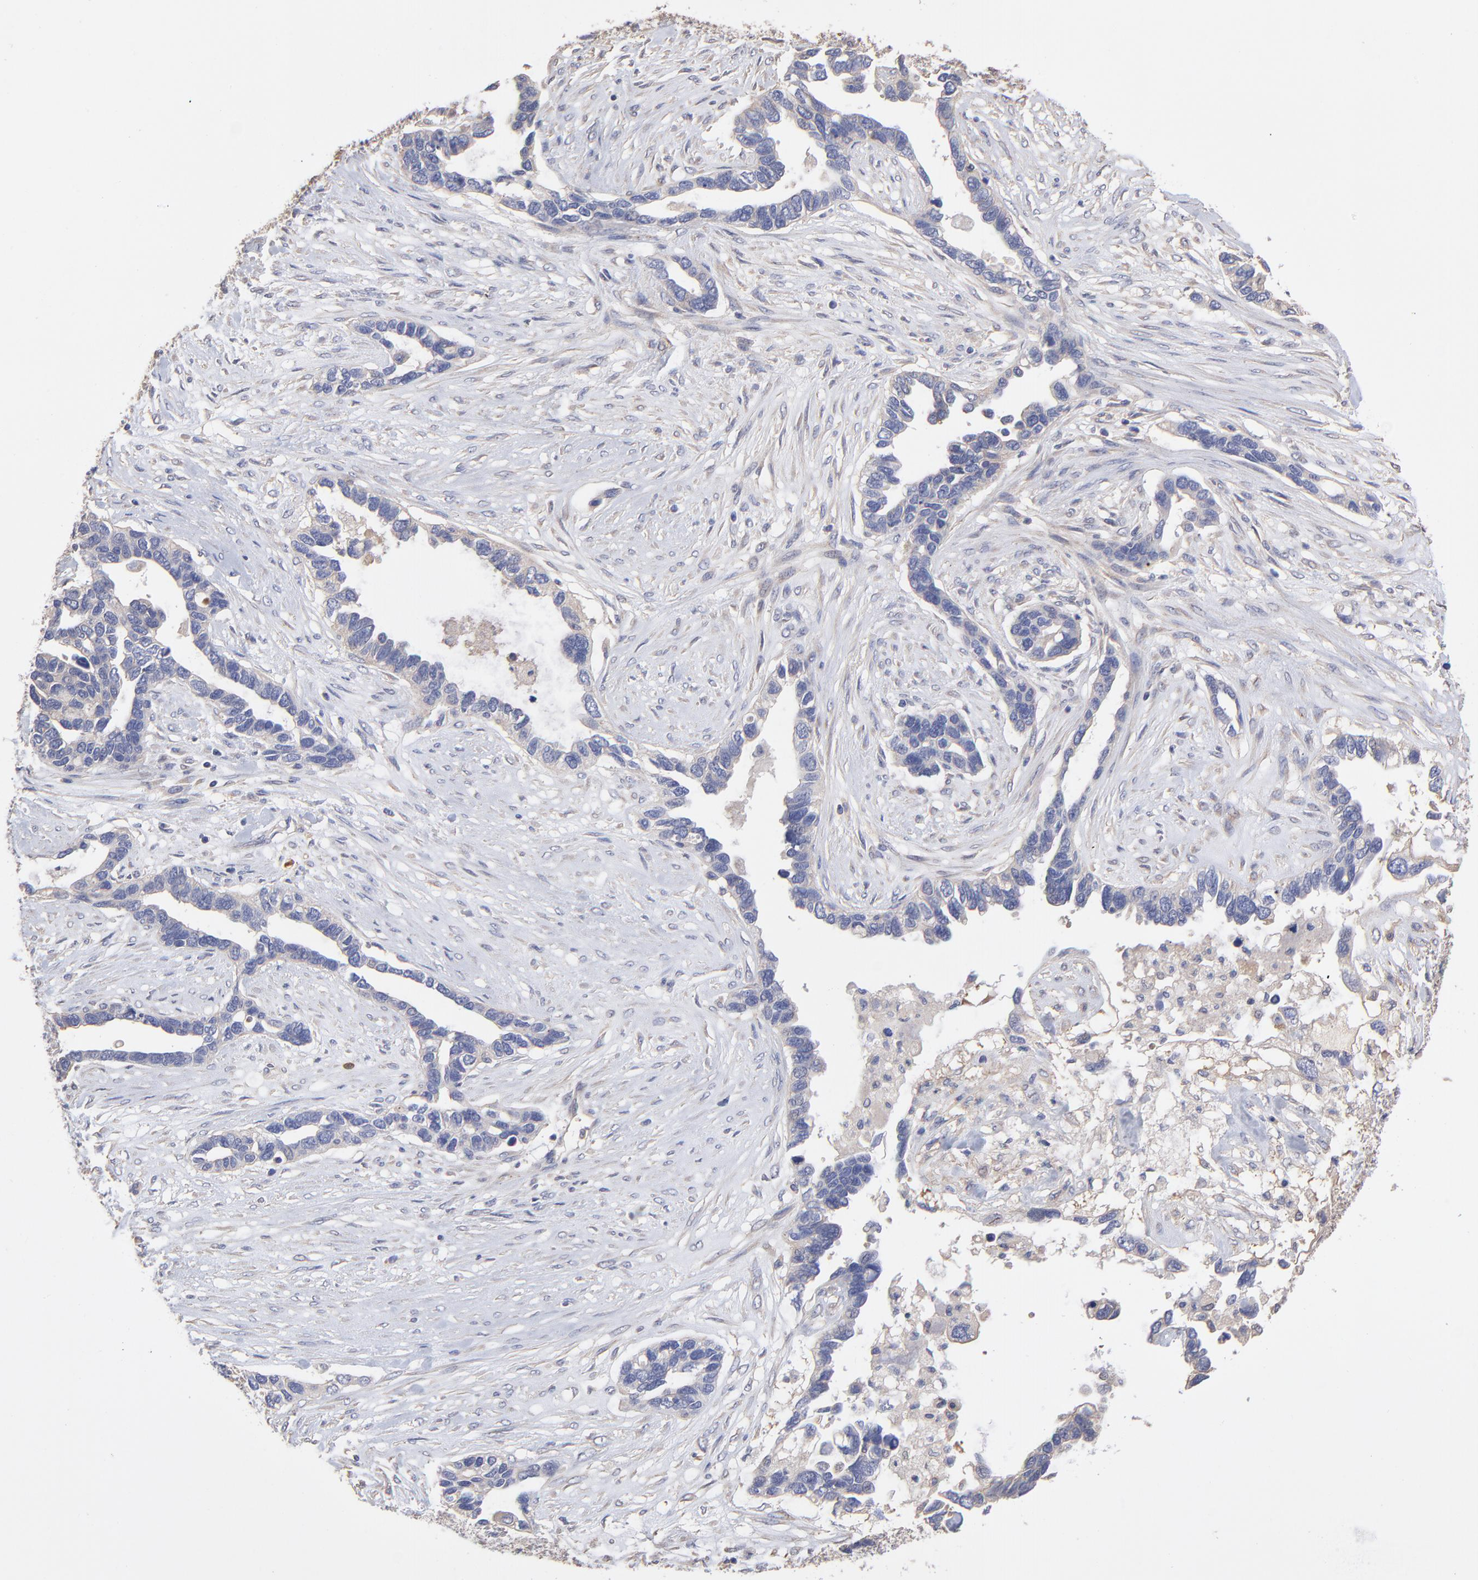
{"staining": {"intensity": "negative", "quantity": "none", "location": "none"}, "tissue": "ovarian cancer", "cell_type": "Tumor cells", "image_type": "cancer", "snomed": [{"axis": "morphology", "description": "Cystadenocarcinoma, serous, NOS"}, {"axis": "topography", "description": "Ovary"}], "caption": "Tumor cells show no significant expression in ovarian serous cystadenocarcinoma.", "gene": "ASB7", "patient": {"sex": "female", "age": 54}}